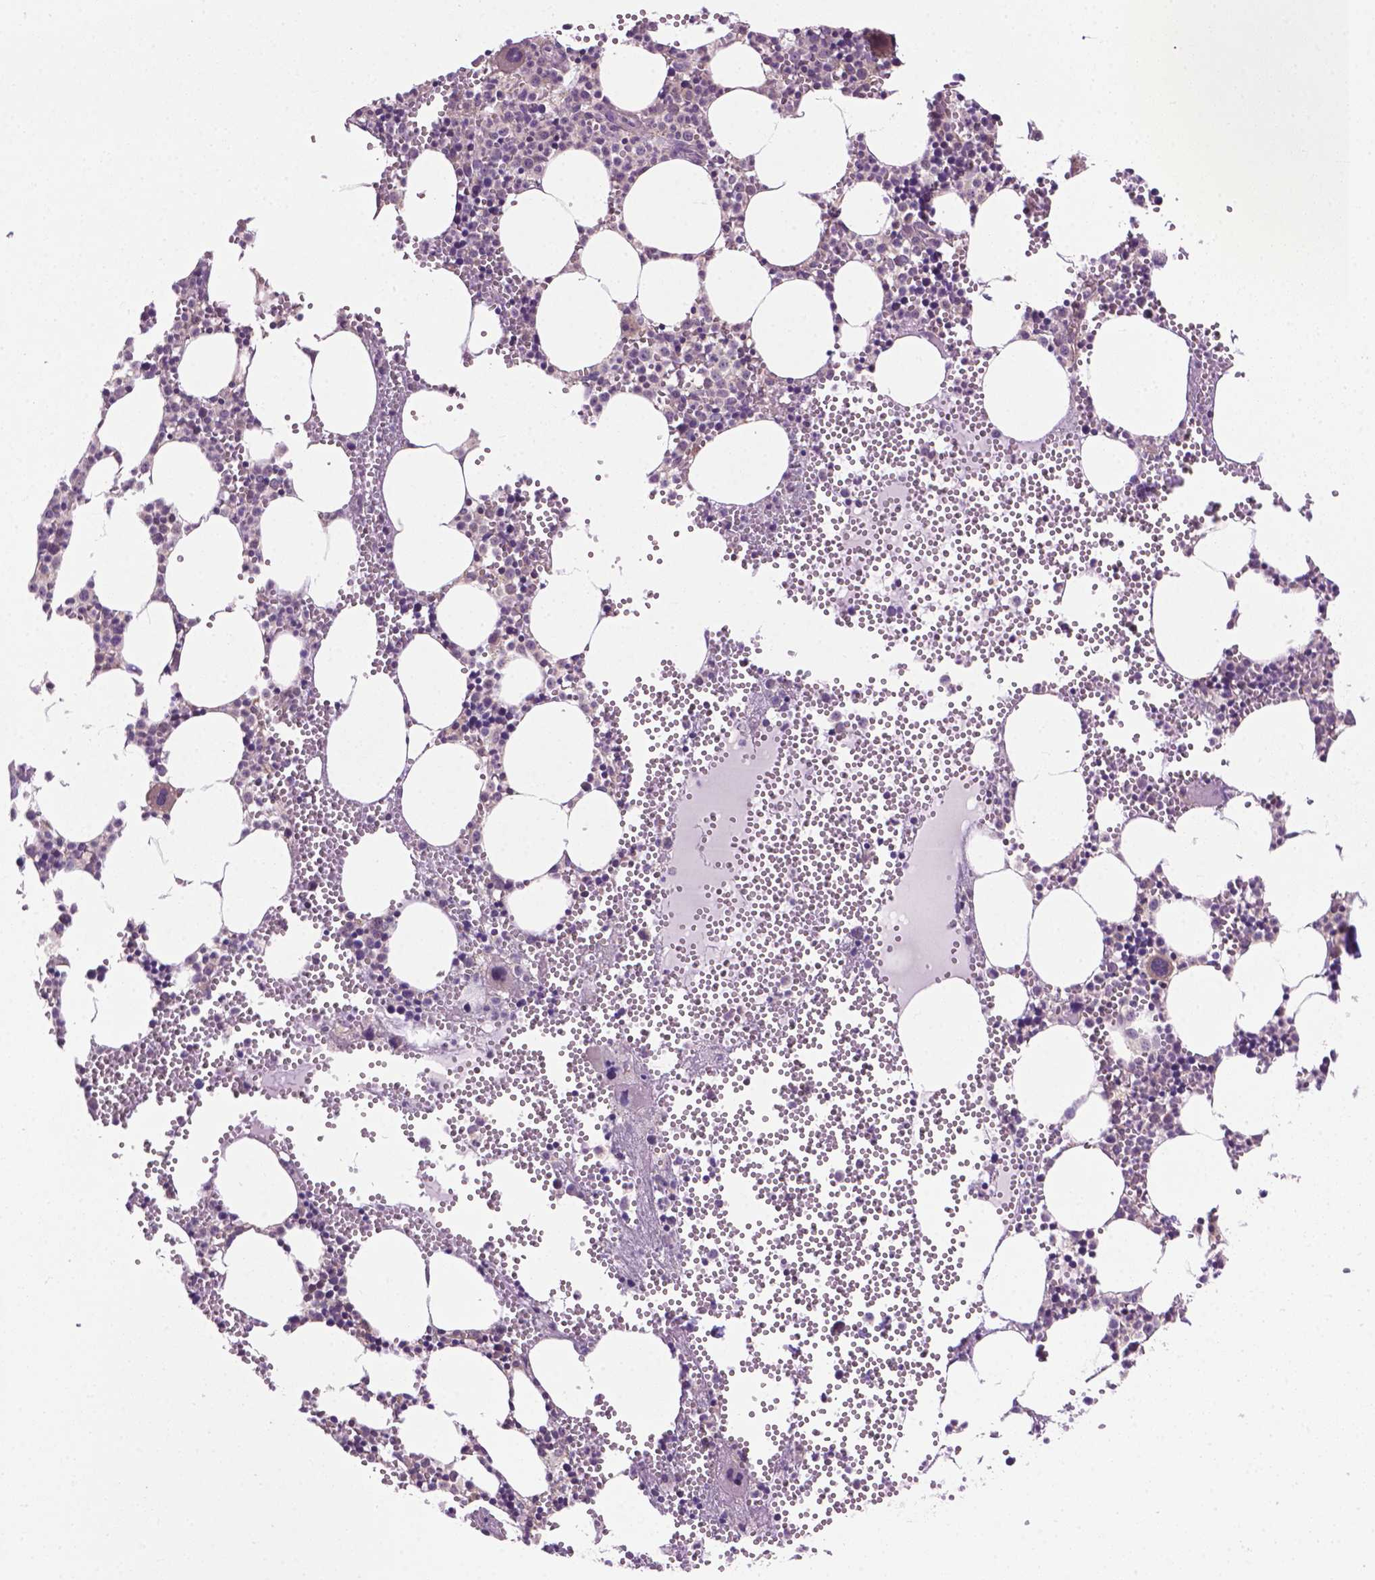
{"staining": {"intensity": "weak", "quantity": "<25%", "location": "cytoplasmic/membranous"}, "tissue": "bone marrow", "cell_type": "Hematopoietic cells", "image_type": "normal", "snomed": [{"axis": "morphology", "description": "Normal tissue, NOS"}, {"axis": "topography", "description": "Bone marrow"}], "caption": "A histopathology image of human bone marrow is negative for staining in hematopoietic cells. (DAB (3,3'-diaminobenzidine) immunohistochemistry (IHC), high magnification).", "gene": "MZT1", "patient": {"sex": "male", "age": 89}}